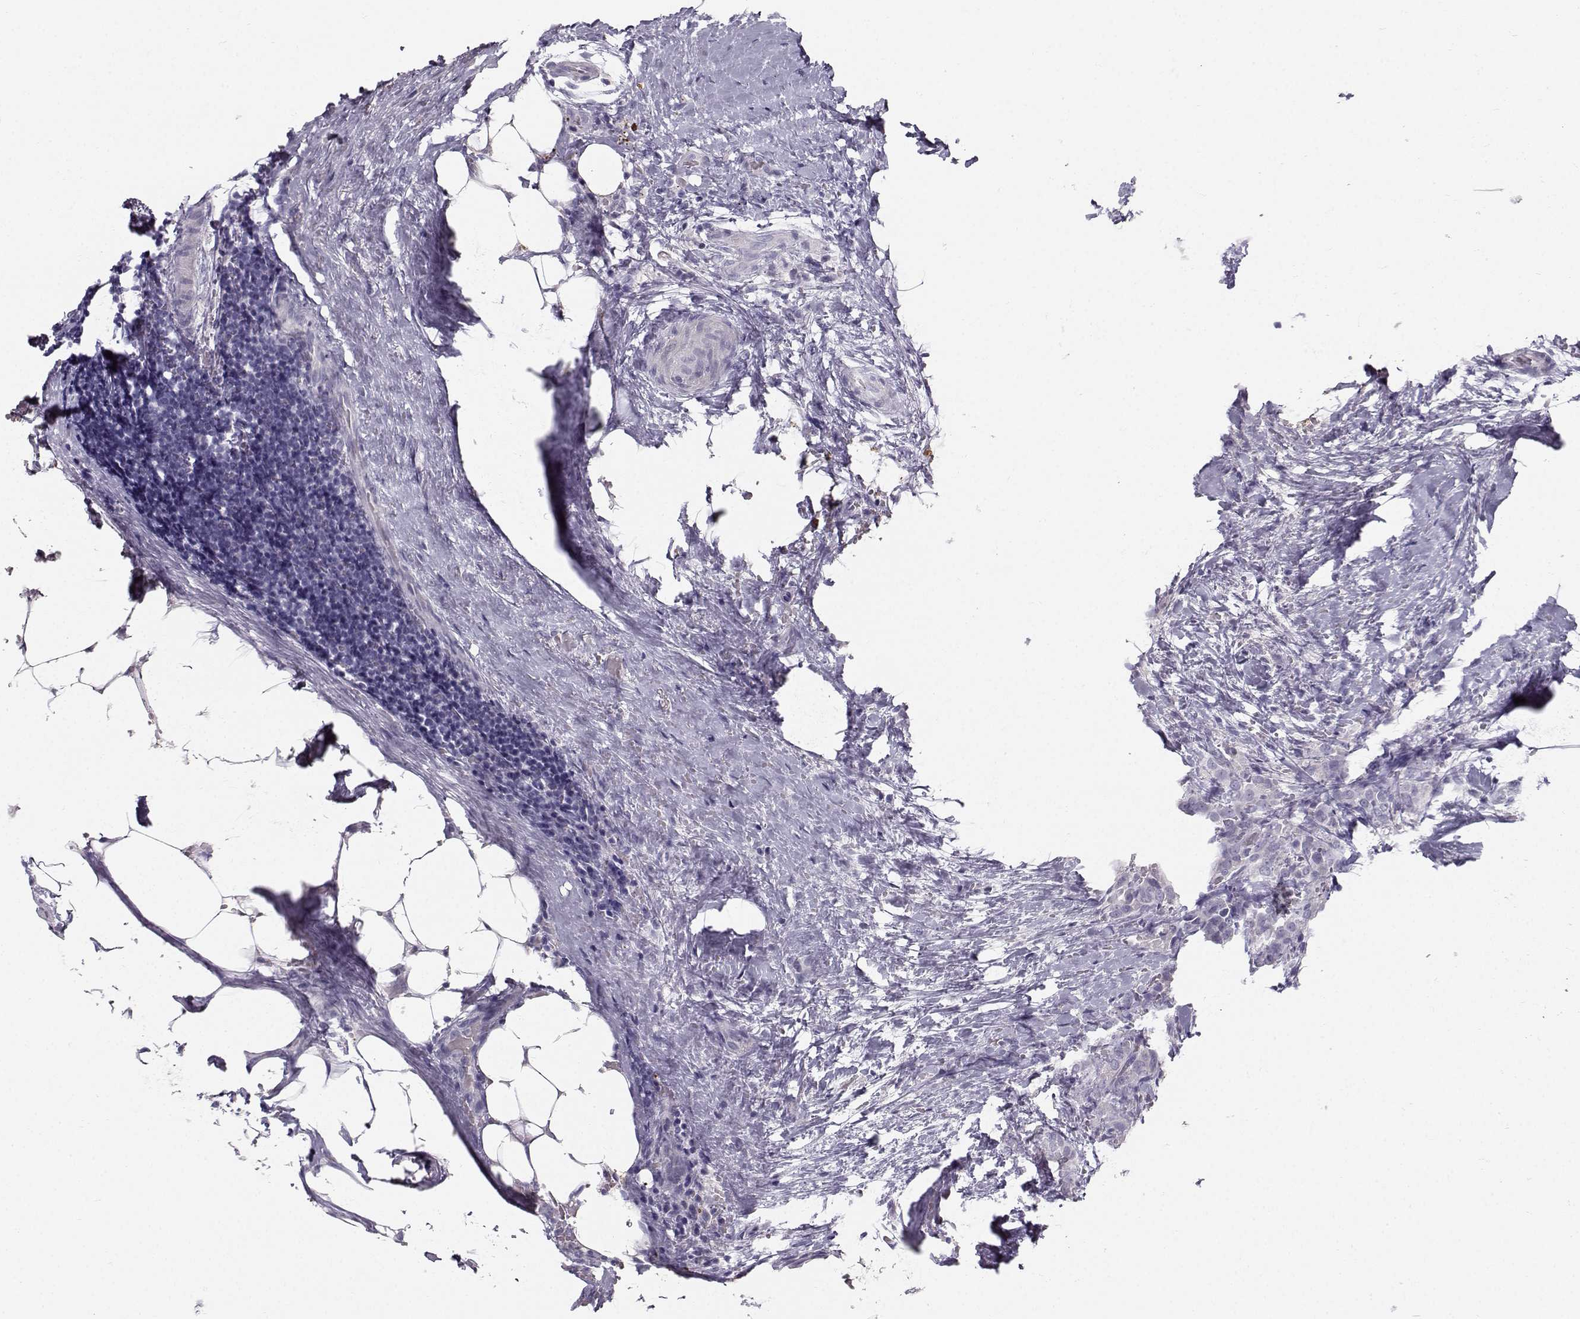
{"staining": {"intensity": "negative", "quantity": "none", "location": "none"}, "tissue": "thyroid cancer", "cell_type": "Tumor cells", "image_type": "cancer", "snomed": [{"axis": "morphology", "description": "Papillary adenocarcinoma, NOS"}, {"axis": "topography", "description": "Thyroid gland"}], "caption": "High power microscopy image of an IHC photomicrograph of papillary adenocarcinoma (thyroid), revealing no significant positivity in tumor cells.", "gene": "CASR", "patient": {"sex": "male", "age": 61}}